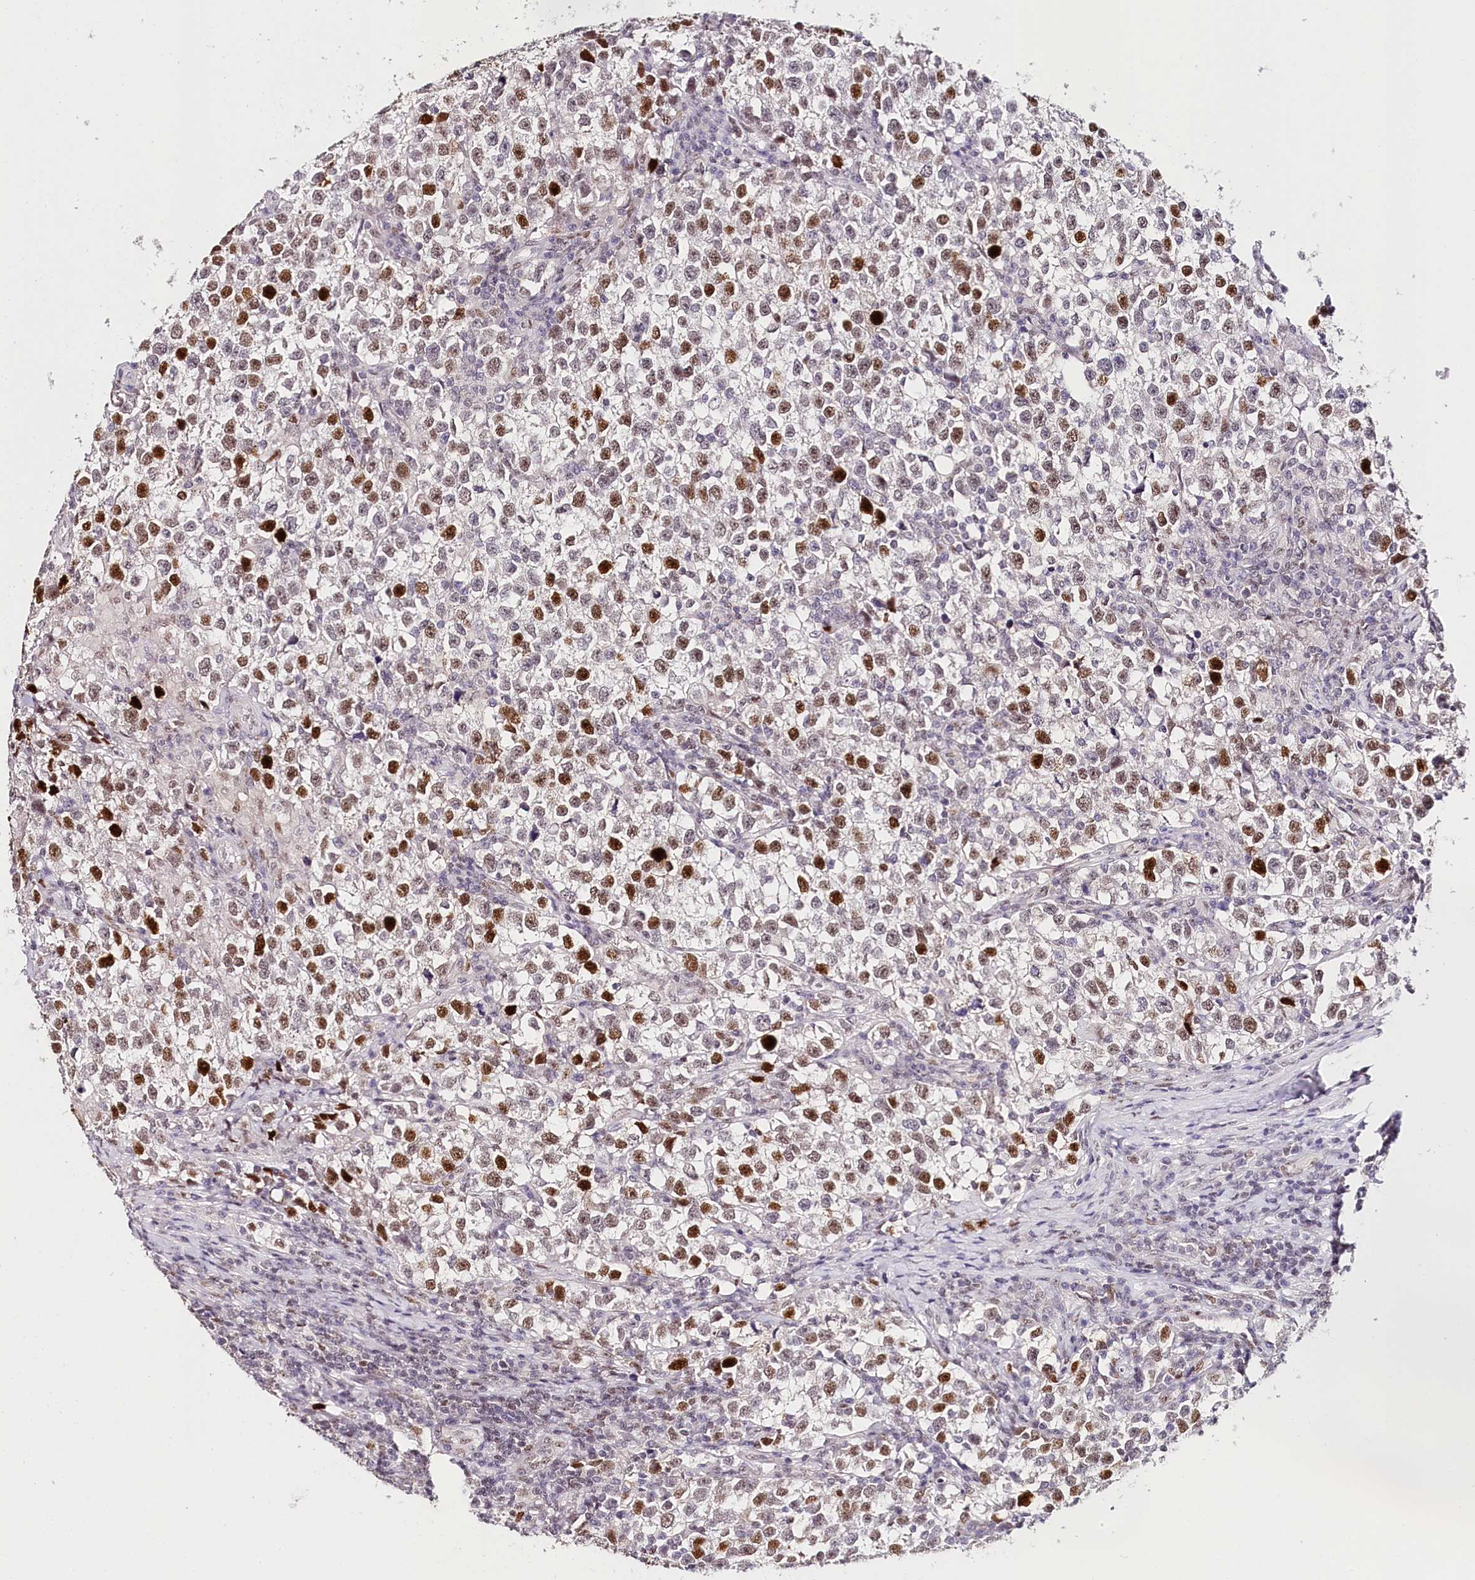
{"staining": {"intensity": "strong", "quantity": "25%-75%", "location": "nuclear"}, "tissue": "testis cancer", "cell_type": "Tumor cells", "image_type": "cancer", "snomed": [{"axis": "morphology", "description": "Normal tissue, NOS"}, {"axis": "morphology", "description": "Seminoma, NOS"}, {"axis": "topography", "description": "Testis"}], "caption": "Immunohistochemical staining of testis seminoma displays high levels of strong nuclear protein positivity in approximately 25%-75% of tumor cells.", "gene": "TP53", "patient": {"sex": "male", "age": 43}}